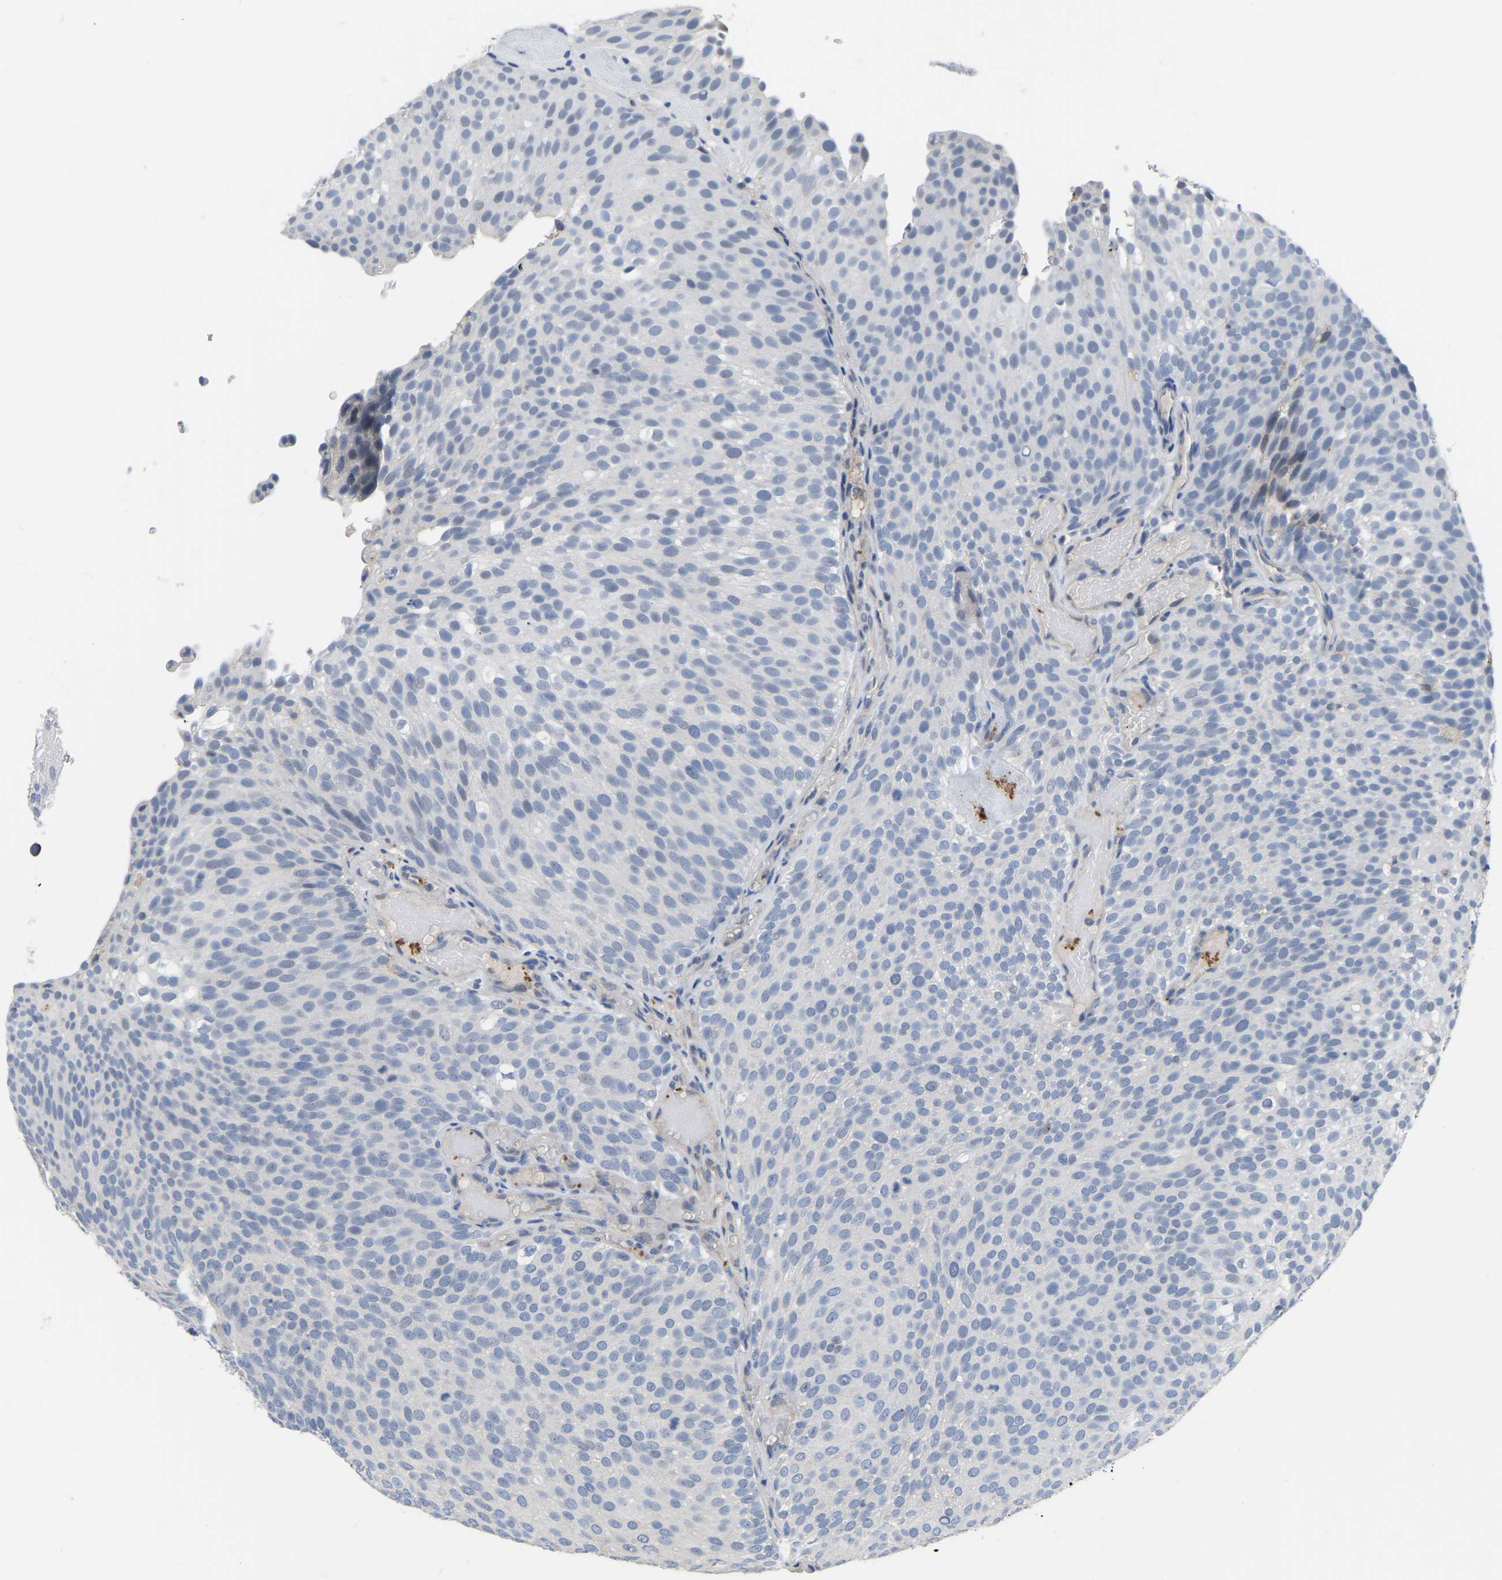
{"staining": {"intensity": "negative", "quantity": "none", "location": "none"}, "tissue": "urothelial cancer", "cell_type": "Tumor cells", "image_type": "cancer", "snomed": [{"axis": "morphology", "description": "Urothelial carcinoma, Low grade"}, {"axis": "topography", "description": "Urinary bladder"}], "caption": "Human urothelial cancer stained for a protein using immunohistochemistry (IHC) demonstrates no positivity in tumor cells.", "gene": "ZNF449", "patient": {"sex": "male", "age": 78}}